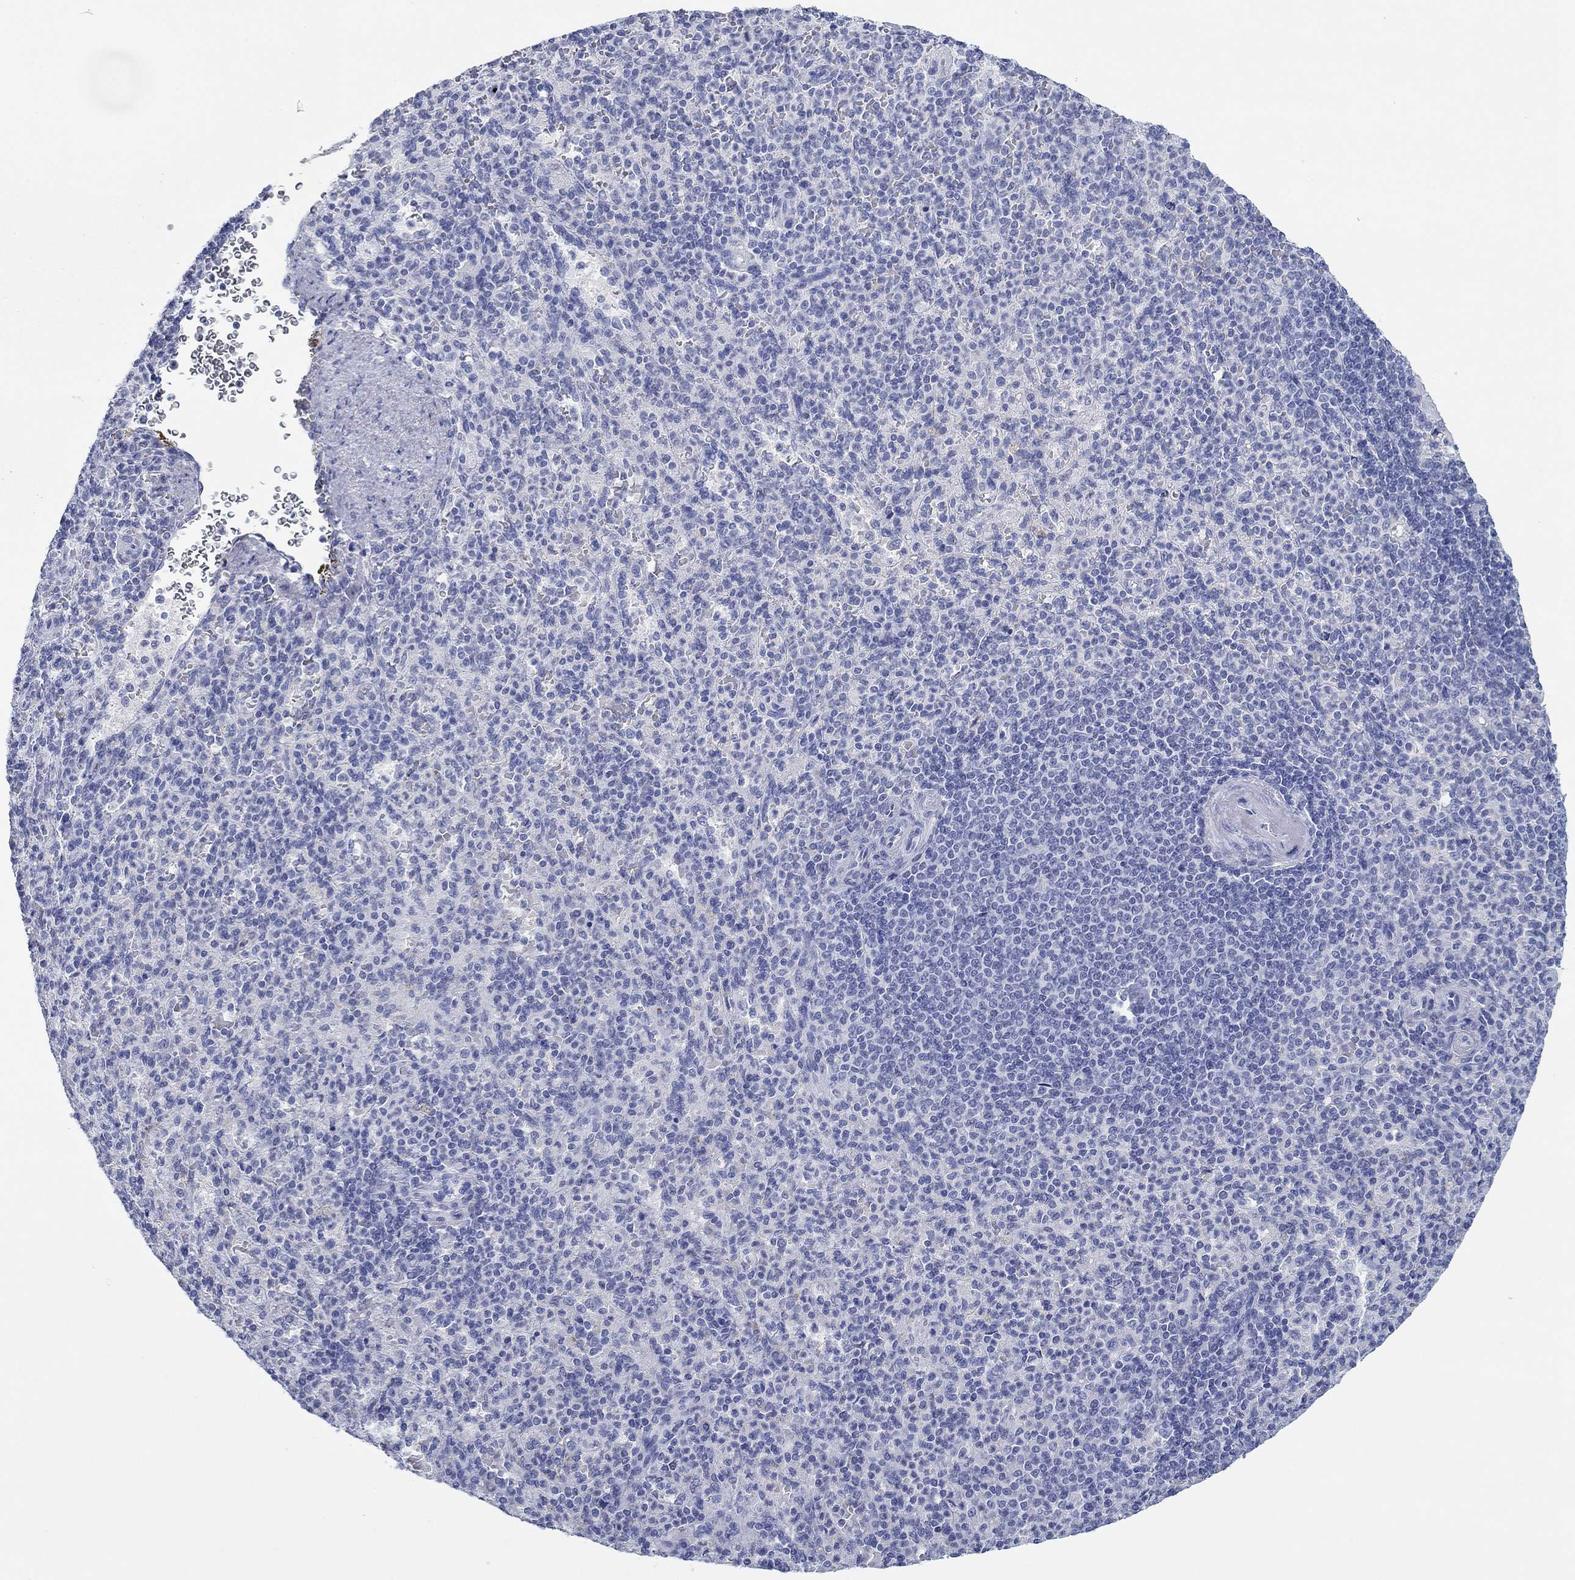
{"staining": {"intensity": "negative", "quantity": "none", "location": "none"}, "tissue": "spleen", "cell_type": "Cells in red pulp", "image_type": "normal", "snomed": [{"axis": "morphology", "description": "Normal tissue, NOS"}, {"axis": "topography", "description": "Spleen"}], "caption": "Human spleen stained for a protein using IHC exhibits no positivity in cells in red pulp.", "gene": "PDYN", "patient": {"sex": "female", "age": 74}}